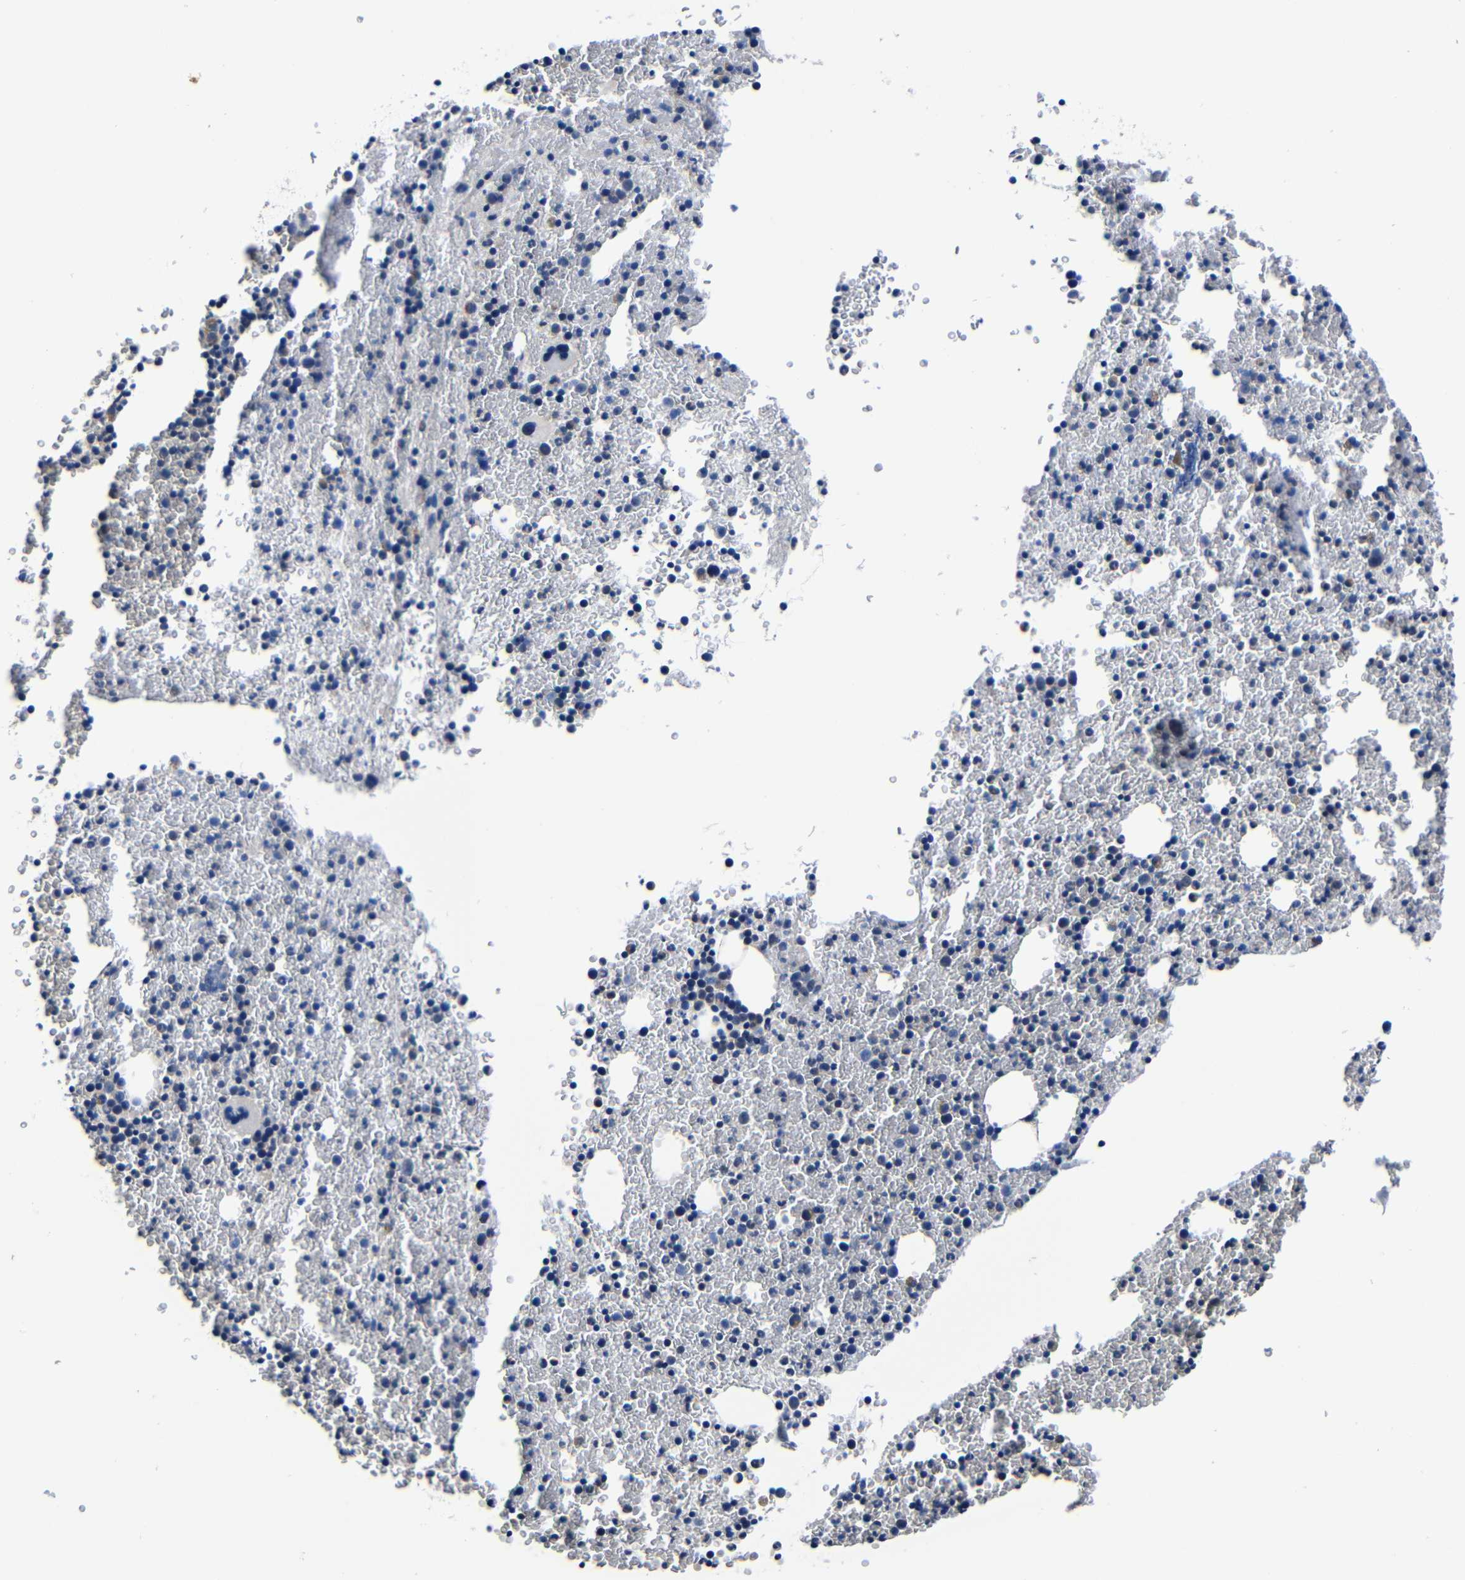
{"staining": {"intensity": "weak", "quantity": "<25%", "location": "cytoplasmic/membranous"}, "tissue": "bone marrow", "cell_type": "Hematopoietic cells", "image_type": "normal", "snomed": [{"axis": "morphology", "description": "Normal tissue, NOS"}, {"axis": "morphology", "description": "Inflammation, NOS"}, {"axis": "topography", "description": "Bone marrow"}], "caption": "IHC micrograph of unremarkable bone marrow: human bone marrow stained with DAB displays no significant protein expression in hematopoietic cells. The staining is performed using DAB (3,3'-diaminobenzidine) brown chromogen with nuclei counter-stained in using hematoxylin.", "gene": "DEPP1", "patient": {"sex": "female", "age": 17}}